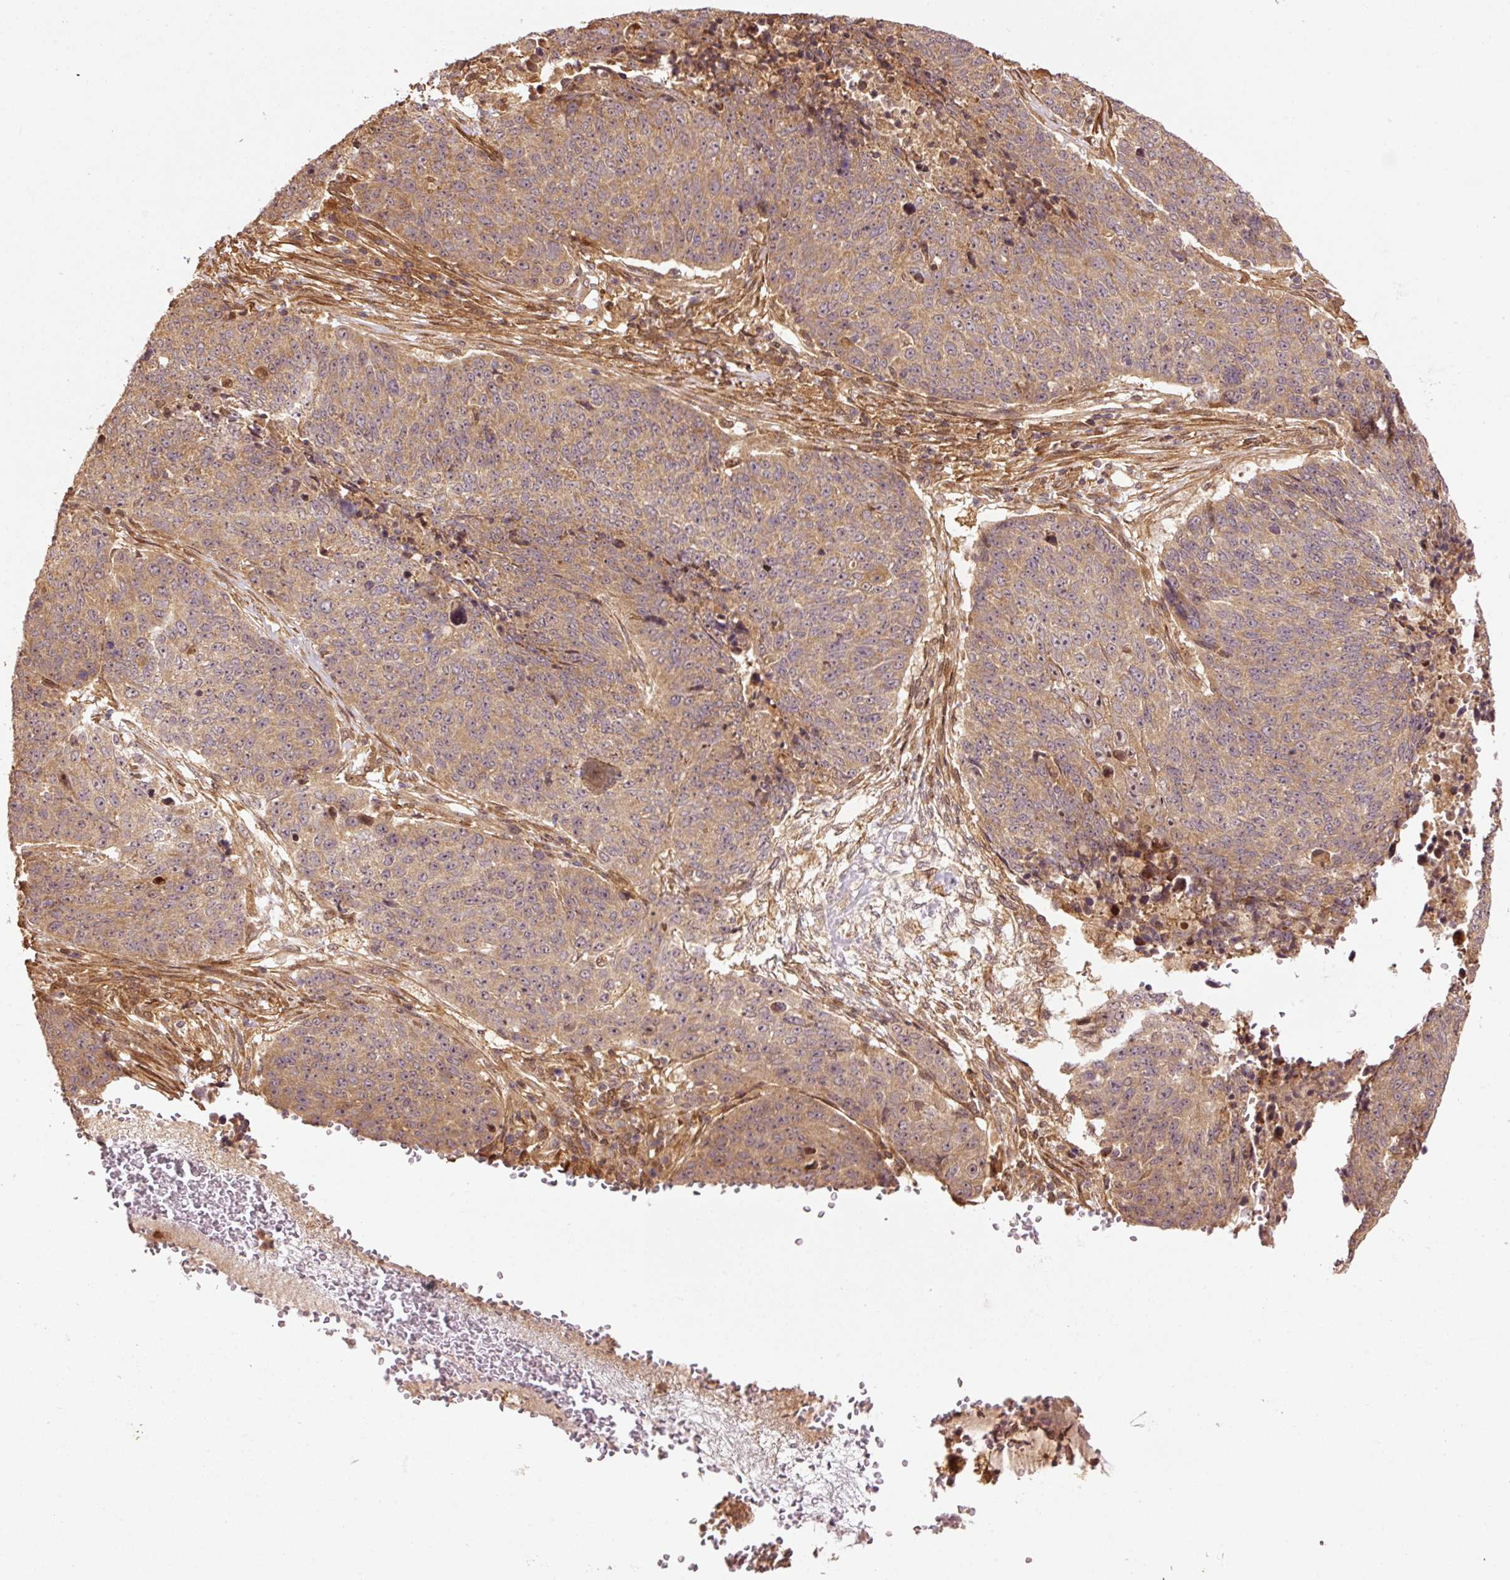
{"staining": {"intensity": "moderate", "quantity": ">75%", "location": "cytoplasmic/membranous,nuclear"}, "tissue": "lung cancer", "cell_type": "Tumor cells", "image_type": "cancer", "snomed": [{"axis": "morphology", "description": "Normal tissue, NOS"}, {"axis": "morphology", "description": "Squamous cell carcinoma, NOS"}, {"axis": "topography", "description": "Lymph node"}, {"axis": "topography", "description": "Lung"}], "caption": "IHC of lung cancer (squamous cell carcinoma) demonstrates medium levels of moderate cytoplasmic/membranous and nuclear staining in about >75% of tumor cells. (Stains: DAB in brown, nuclei in blue, Microscopy: brightfield microscopy at high magnification).", "gene": "OXER1", "patient": {"sex": "male", "age": 66}}